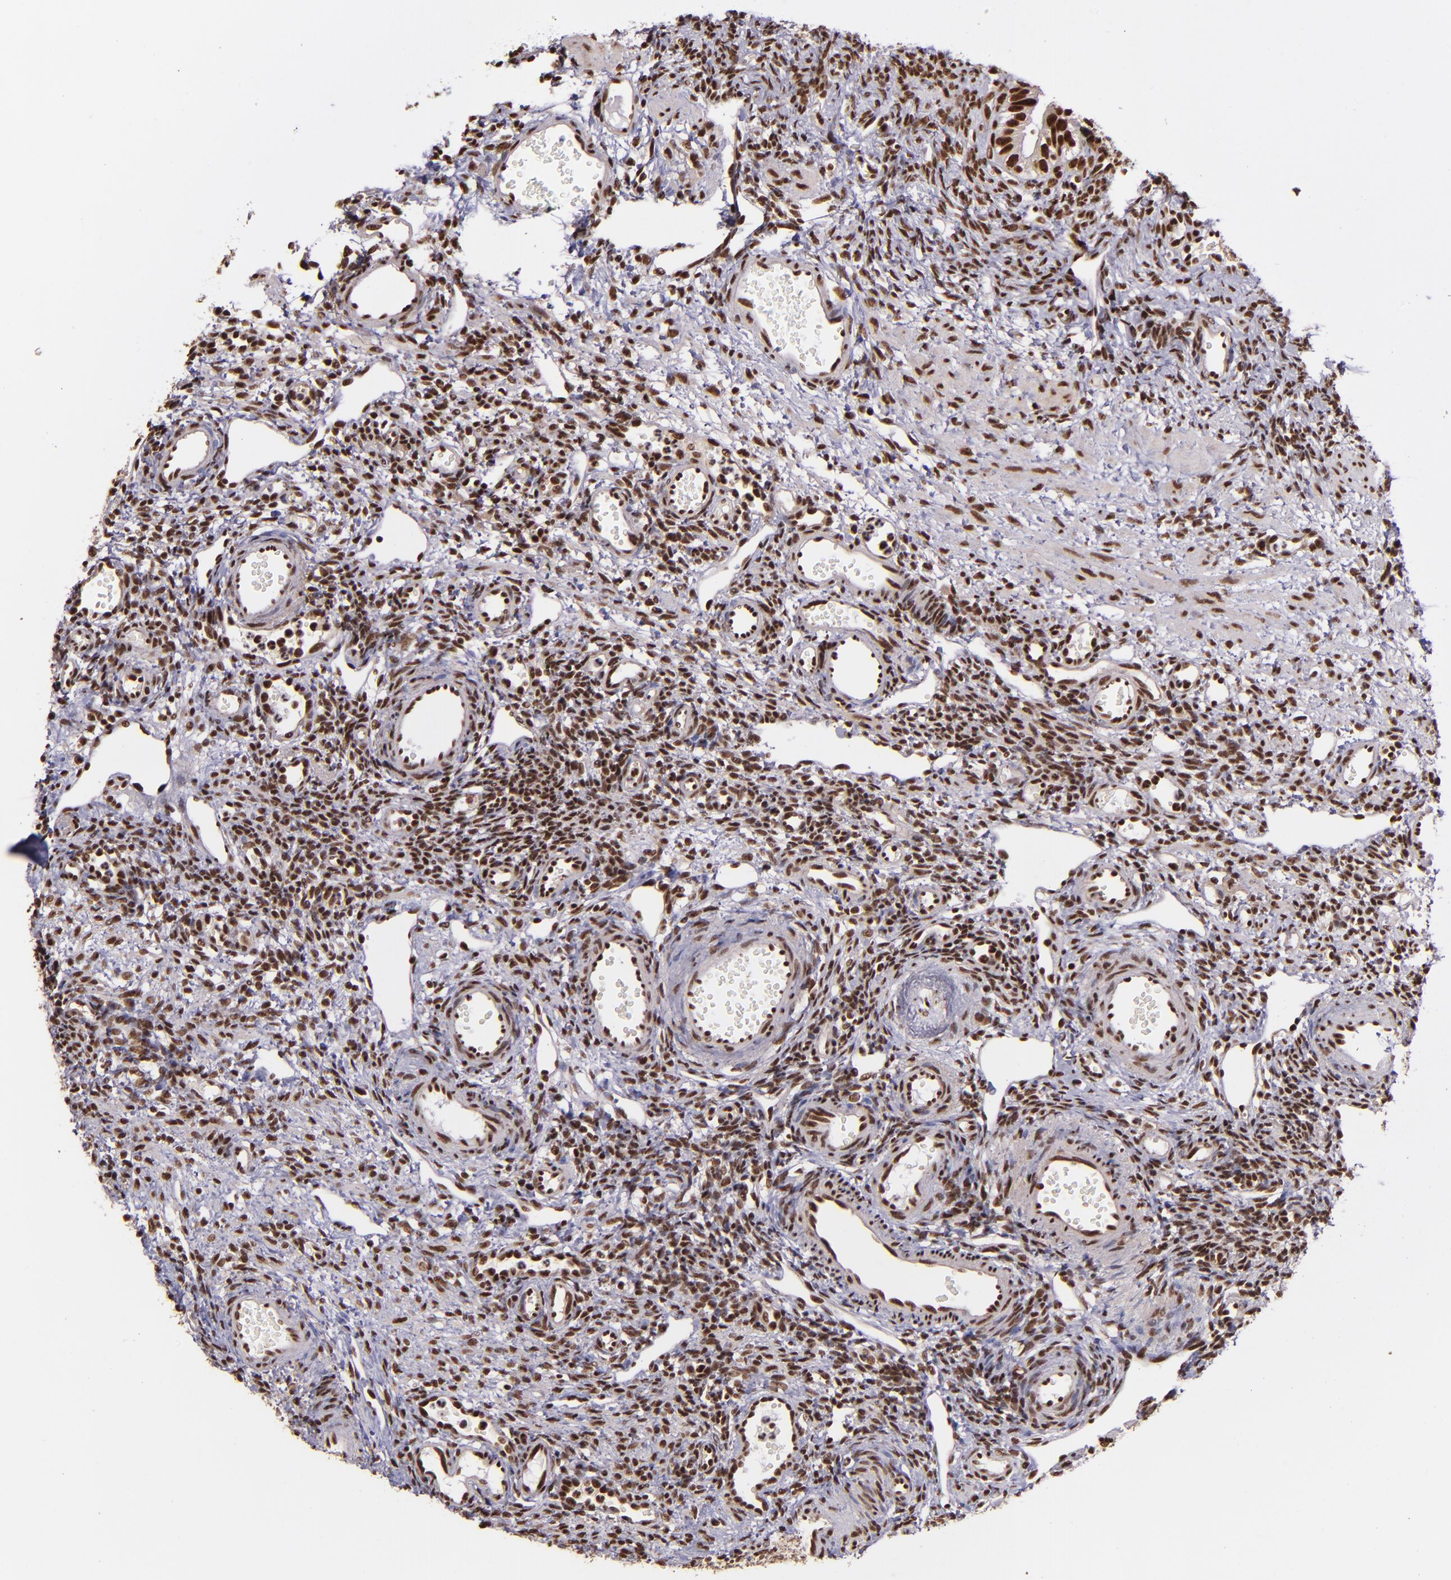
{"staining": {"intensity": "strong", "quantity": ">75%", "location": "nuclear"}, "tissue": "ovary", "cell_type": "Follicle cells", "image_type": "normal", "snomed": [{"axis": "morphology", "description": "Normal tissue, NOS"}, {"axis": "topography", "description": "Ovary"}], "caption": "Immunohistochemistry (IHC) of normal ovary reveals high levels of strong nuclear expression in approximately >75% of follicle cells.", "gene": "PQBP1", "patient": {"sex": "female", "age": 33}}